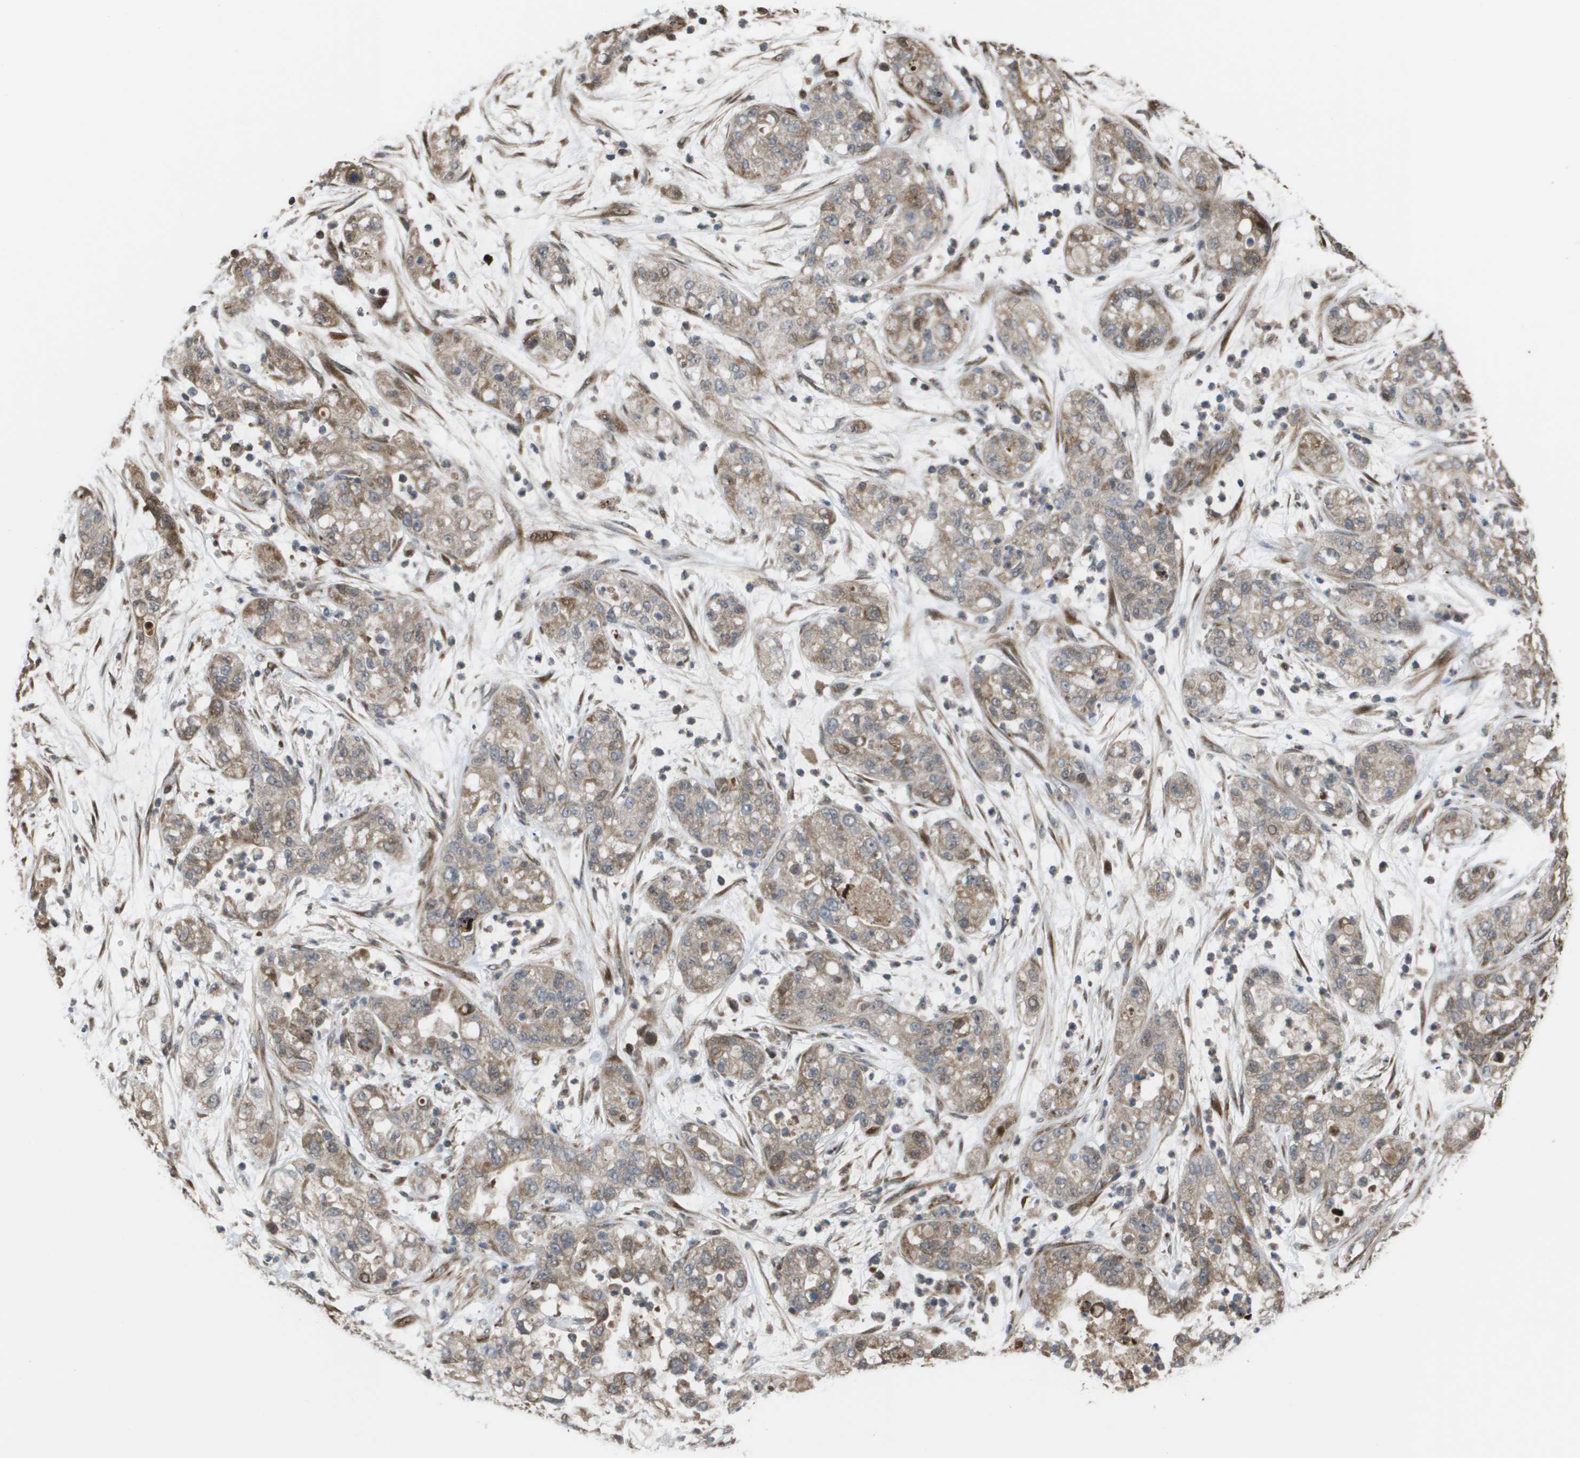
{"staining": {"intensity": "weak", "quantity": ">75%", "location": "cytoplasmic/membranous"}, "tissue": "pancreatic cancer", "cell_type": "Tumor cells", "image_type": "cancer", "snomed": [{"axis": "morphology", "description": "Adenocarcinoma, NOS"}, {"axis": "topography", "description": "Pancreas"}], "caption": "Protein expression analysis of human pancreatic cancer (adenocarcinoma) reveals weak cytoplasmic/membranous positivity in about >75% of tumor cells. (Stains: DAB (3,3'-diaminobenzidine) in brown, nuclei in blue, Microscopy: brightfield microscopy at high magnification).", "gene": "AXIN2", "patient": {"sex": "female", "age": 78}}